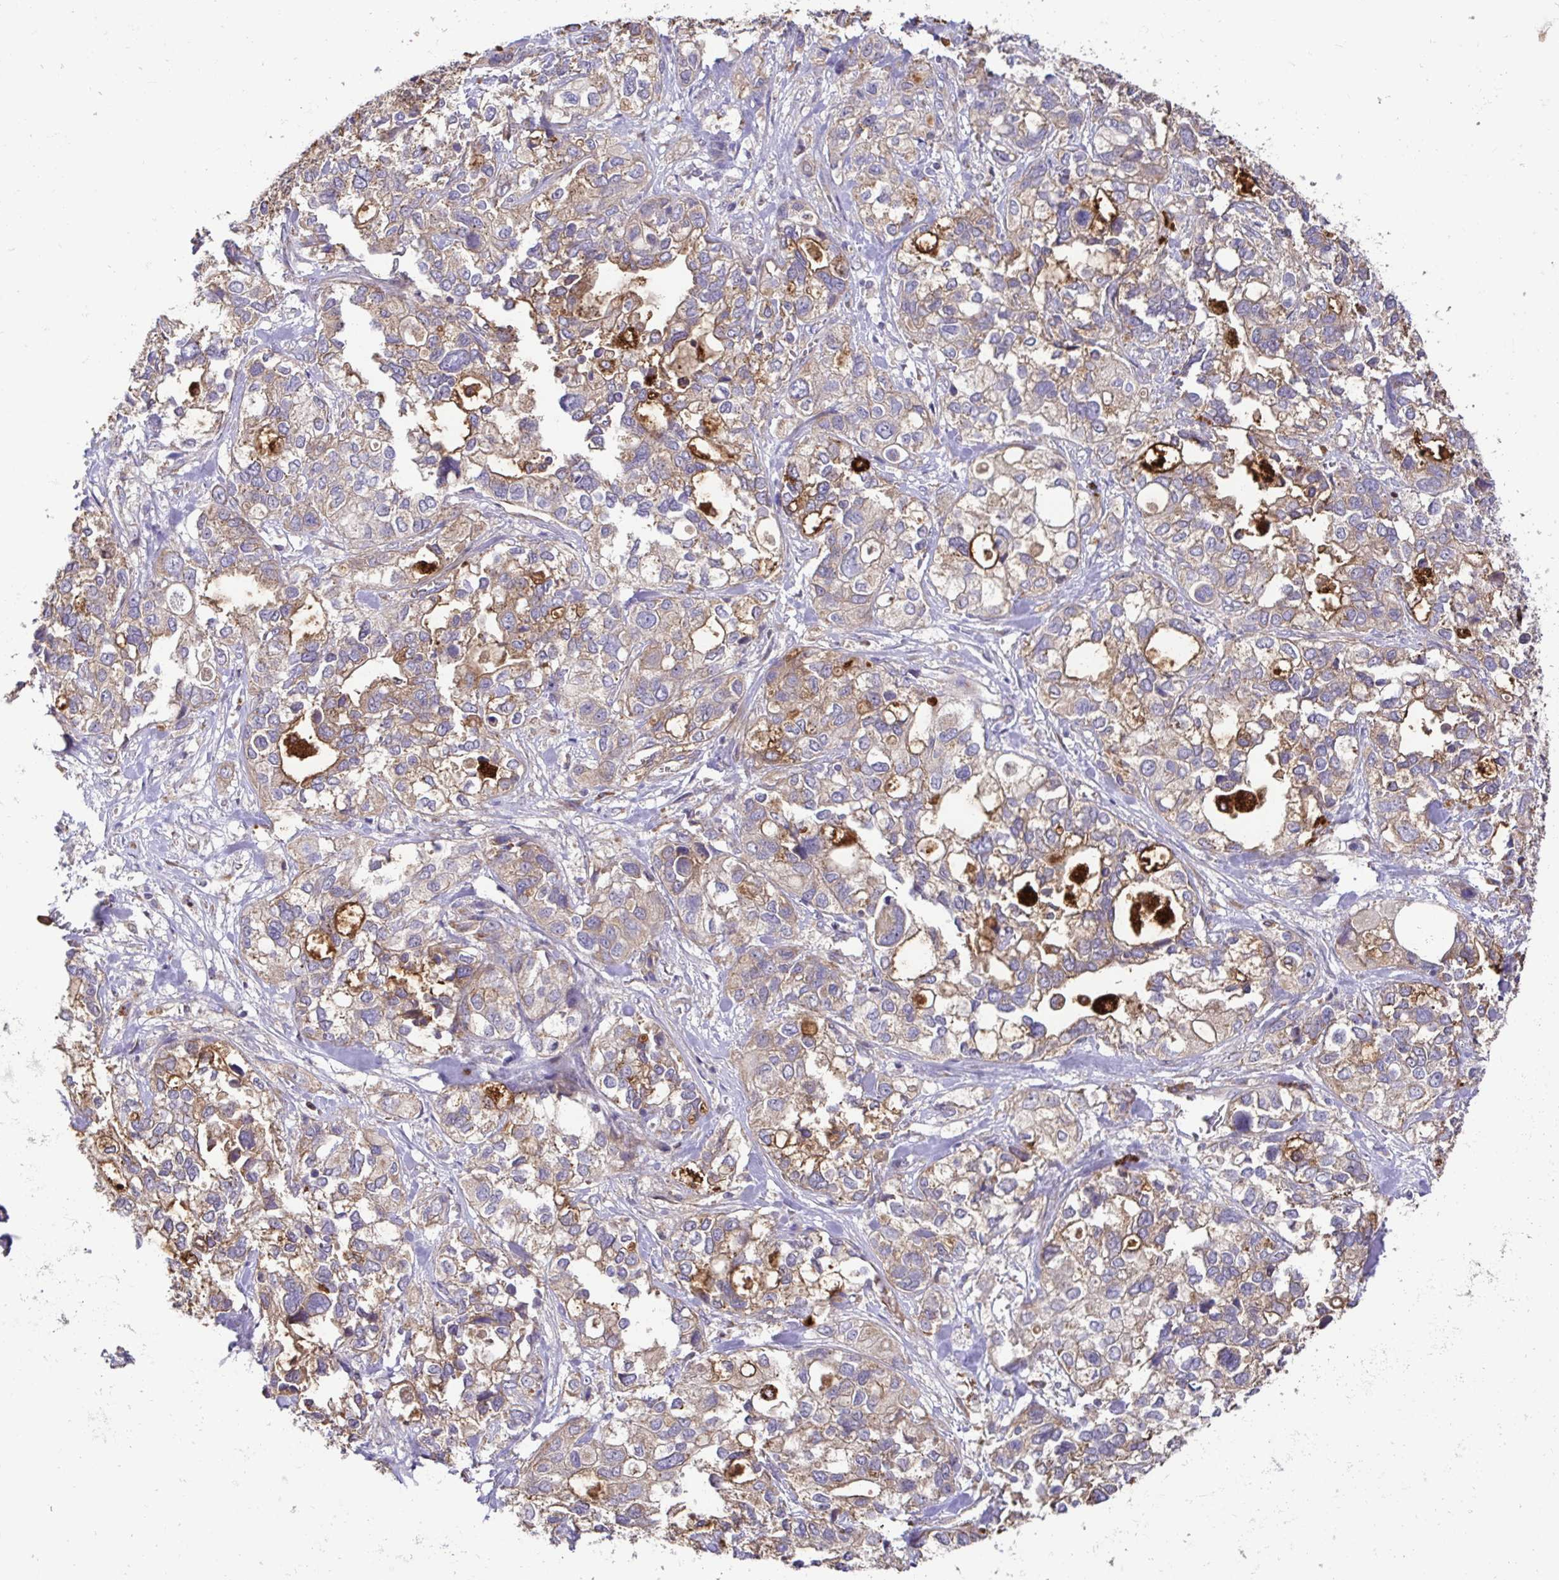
{"staining": {"intensity": "moderate", "quantity": ">75%", "location": "cytoplasmic/membranous"}, "tissue": "stomach cancer", "cell_type": "Tumor cells", "image_type": "cancer", "snomed": [{"axis": "morphology", "description": "Adenocarcinoma, NOS"}, {"axis": "topography", "description": "Stomach, upper"}], "caption": "Moderate cytoplasmic/membranous staining for a protein is seen in approximately >75% of tumor cells of stomach cancer using immunohistochemistry (IHC).", "gene": "ELP1", "patient": {"sex": "female", "age": 81}}